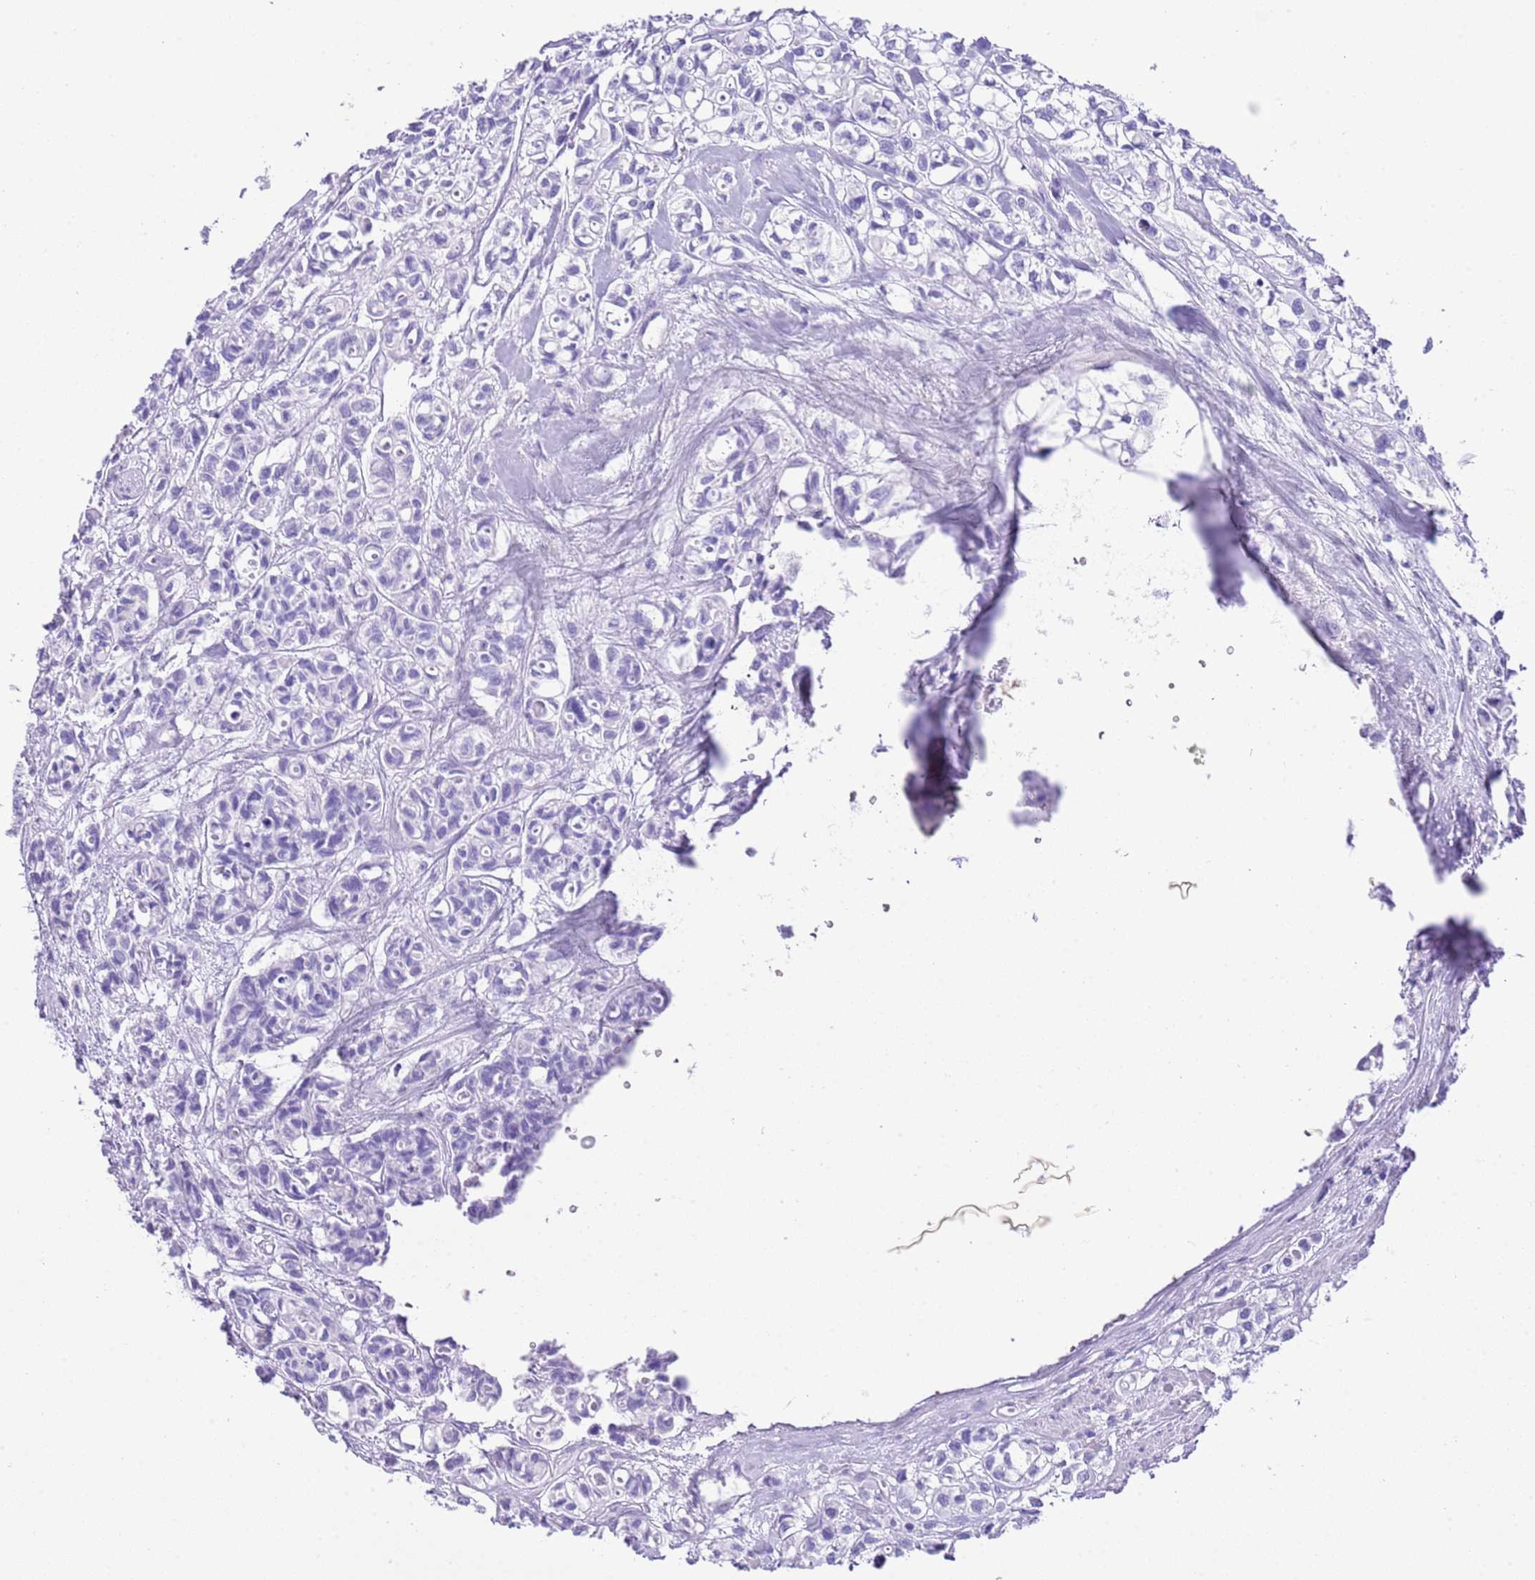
{"staining": {"intensity": "negative", "quantity": "none", "location": "none"}, "tissue": "urothelial cancer", "cell_type": "Tumor cells", "image_type": "cancer", "snomed": [{"axis": "morphology", "description": "Urothelial carcinoma, High grade"}, {"axis": "topography", "description": "Urinary bladder"}], "caption": "Tumor cells are negative for protein expression in human urothelial carcinoma (high-grade). (DAB (3,3'-diaminobenzidine) immunohistochemistry, high magnification).", "gene": "KCNC1", "patient": {"sex": "male", "age": 67}}